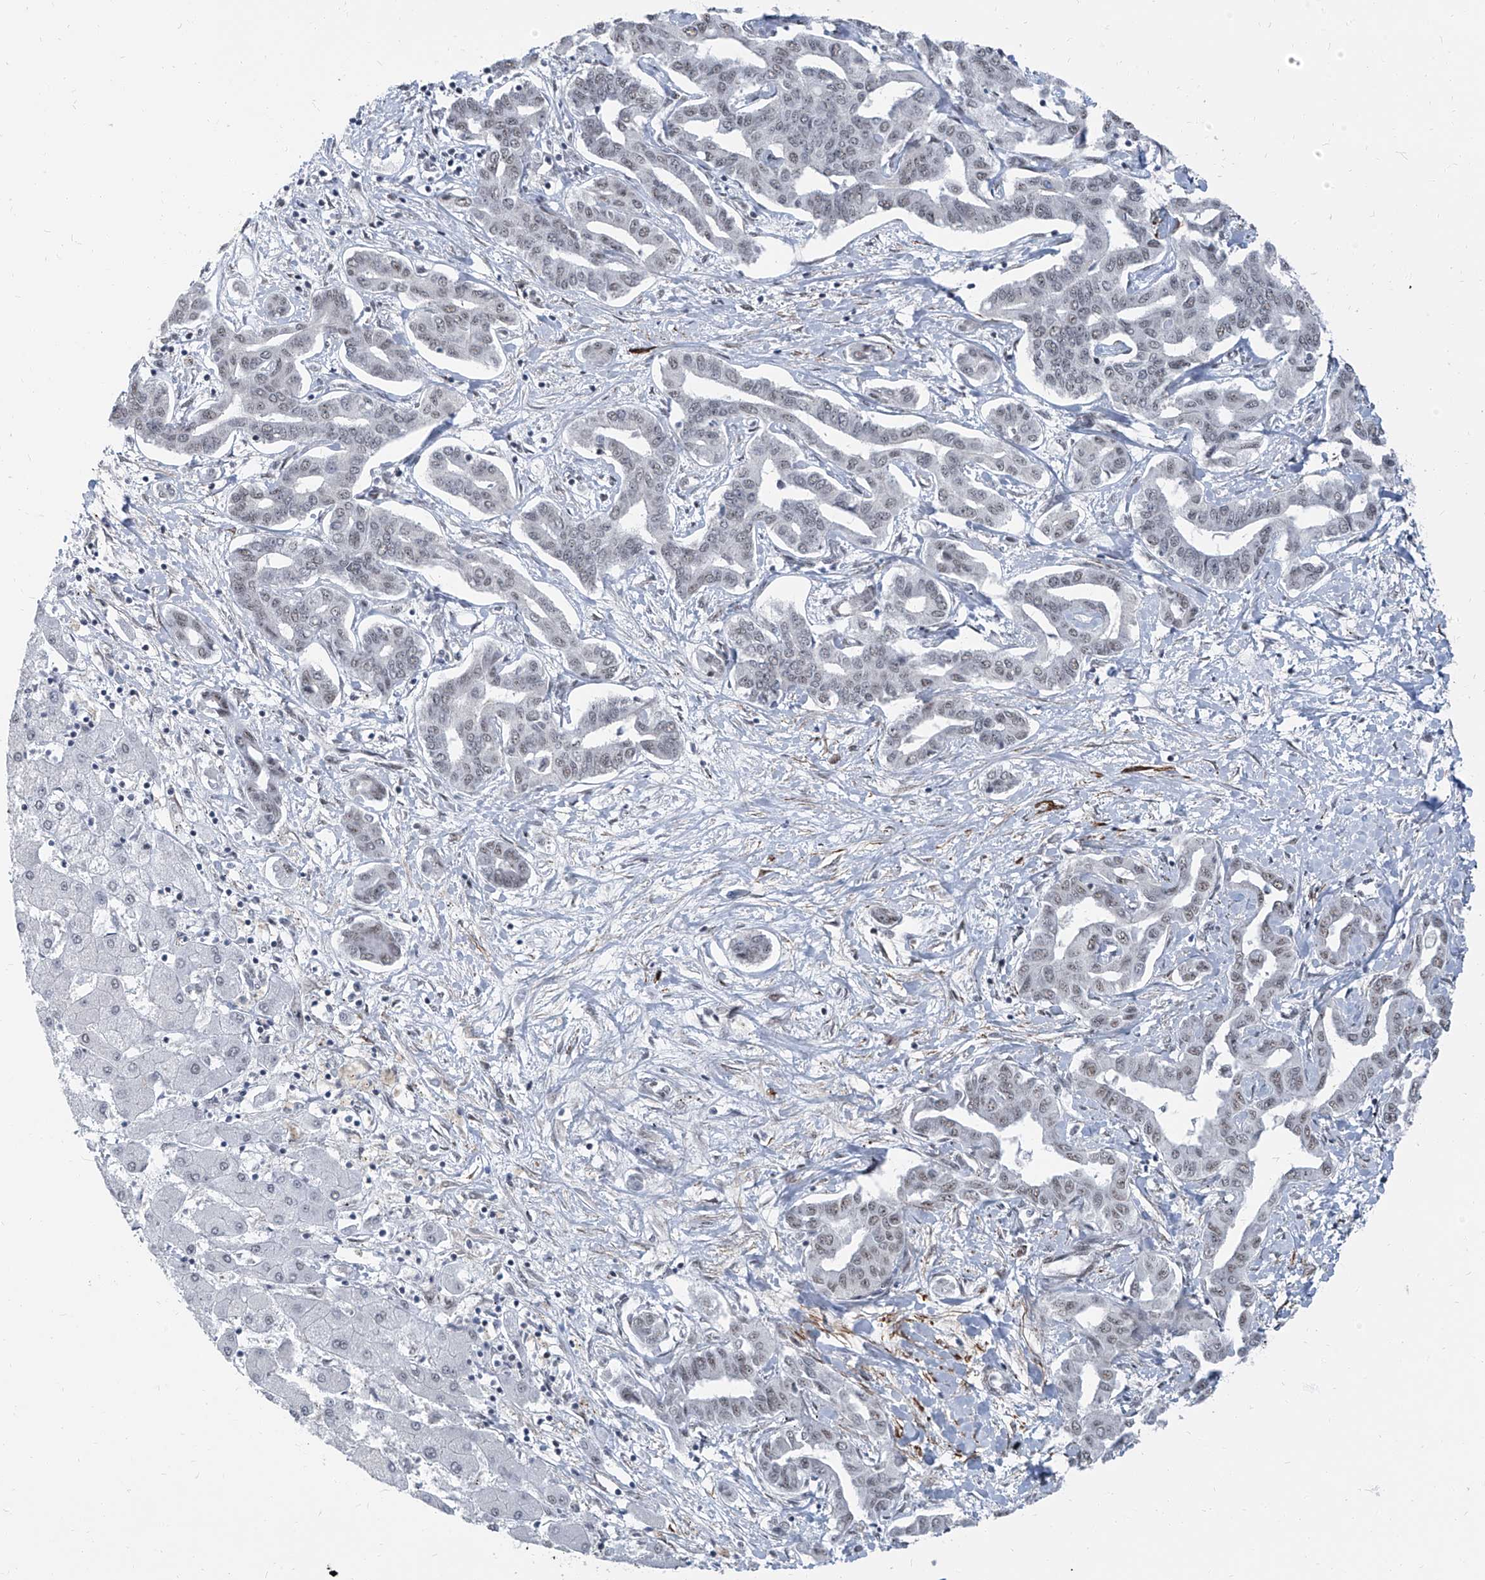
{"staining": {"intensity": "weak", "quantity": "25%-75%", "location": "nuclear"}, "tissue": "liver cancer", "cell_type": "Tumor cells", "image_type": "cancer", "snomed": [{"axis": "morphology", "description": "Cholangiocarcinoma"}, {"axis": "topography", "description": "Liver"}], "caption": "Tumor cells exhibit weak nuclear expression in approximately 25%-75% of cells in liver cancer (cholangiocarcinoma).", "gene": "TXLNB", "patient": {"sex": "male", "age": 59}}